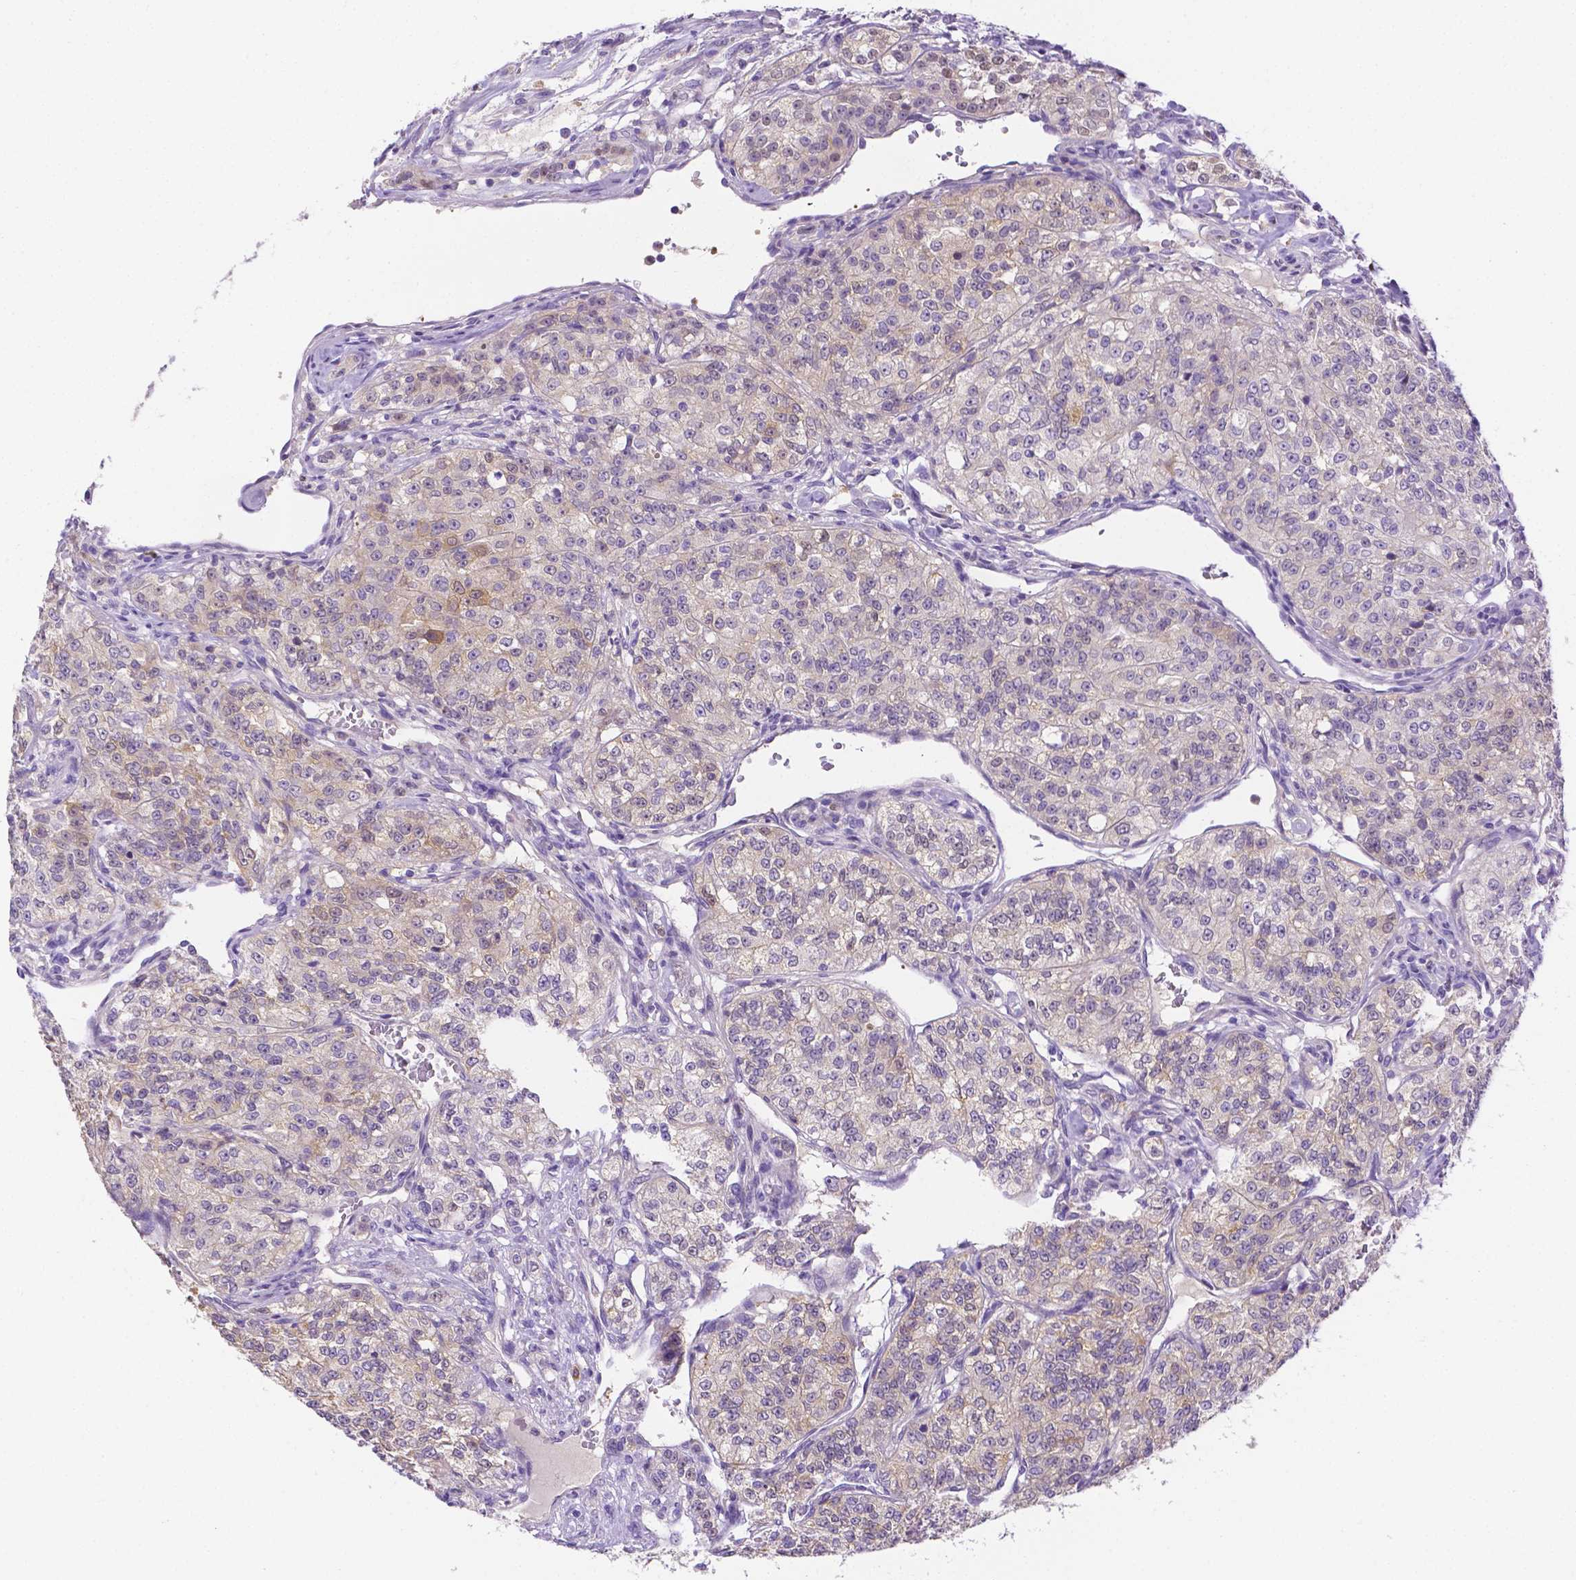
{"staining": {"intensity": "negative", "quantity": "none", "location": "none"}, "tissue": "renal cancer", "cell_type": "Tumor cells", "image_type": "cancer", "snomed": [{"axis": "morphology", "description": "Adenocarcinoma, NOS"}, {"axis": "topography", "description": "Kidney"}], "caption": "DAB immunohistochemical staining of renal adenocarcinoma displays no significant positivity in tumor cells.", "gene": "NXPH2", "patient": {"sex": "female", "age": 63}}